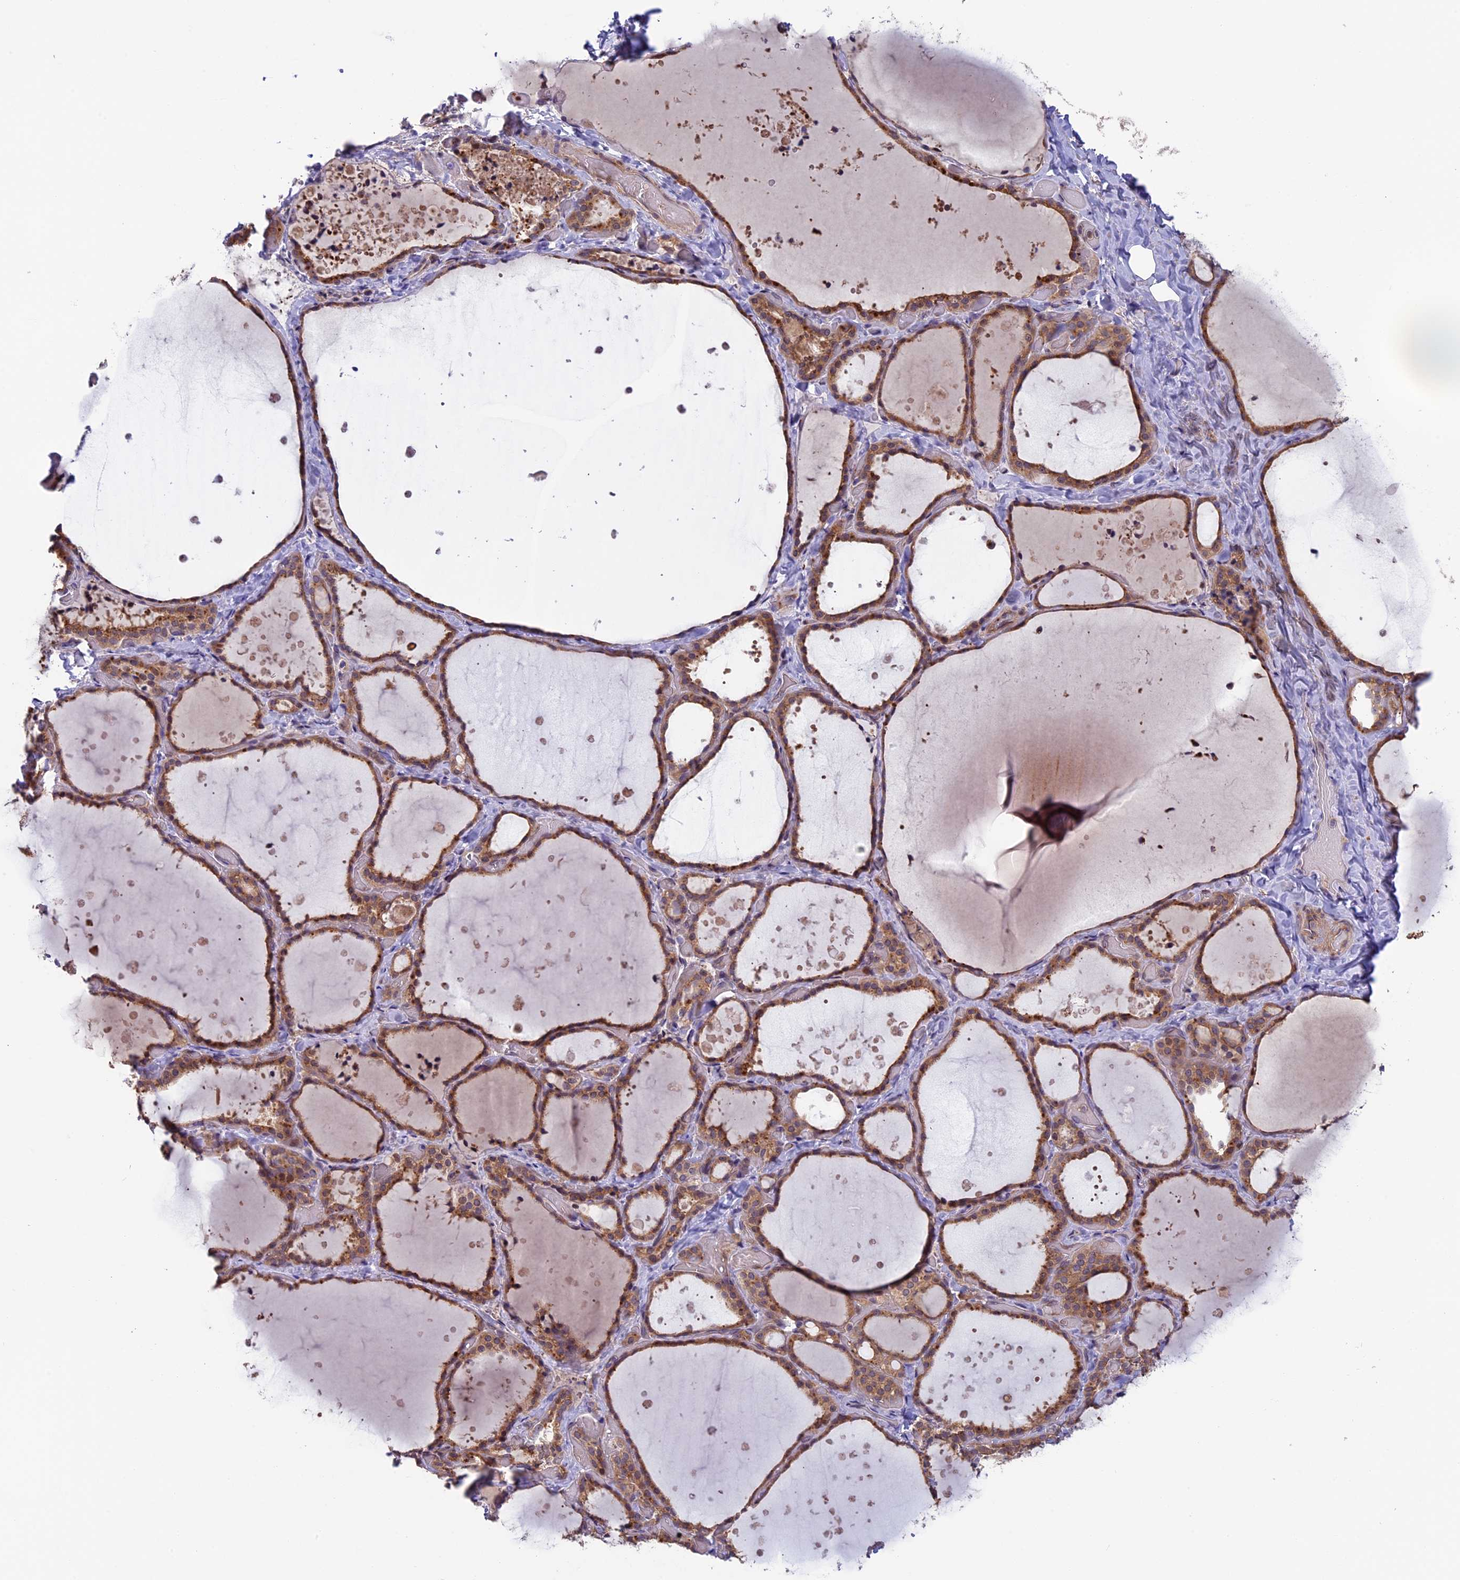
{"staining": {"intensity": "moderate", "quantity": ">75%", "location": "cytoplasmic/membranous"}, "tissue": "thyroid gland", "cell_type": "Glandular cells", "image_type": "normal", "snomed": [{"axis": "morphology", "description": "Normal tissue, NOS"}, {"axis": "topography", "description": "Thyroid gland"}], "caption": "The image shows a brown stain indicating the presence of a protein in the cytoplasmic/membranous of glandular cells in thyroid gland. (Stains: DAB in brown, nuclei in blue, Microscopy: brightfield microscopy at high magnification).", "gene": "CCDC9B", "patient": {"sex": "female", "age": 44}}